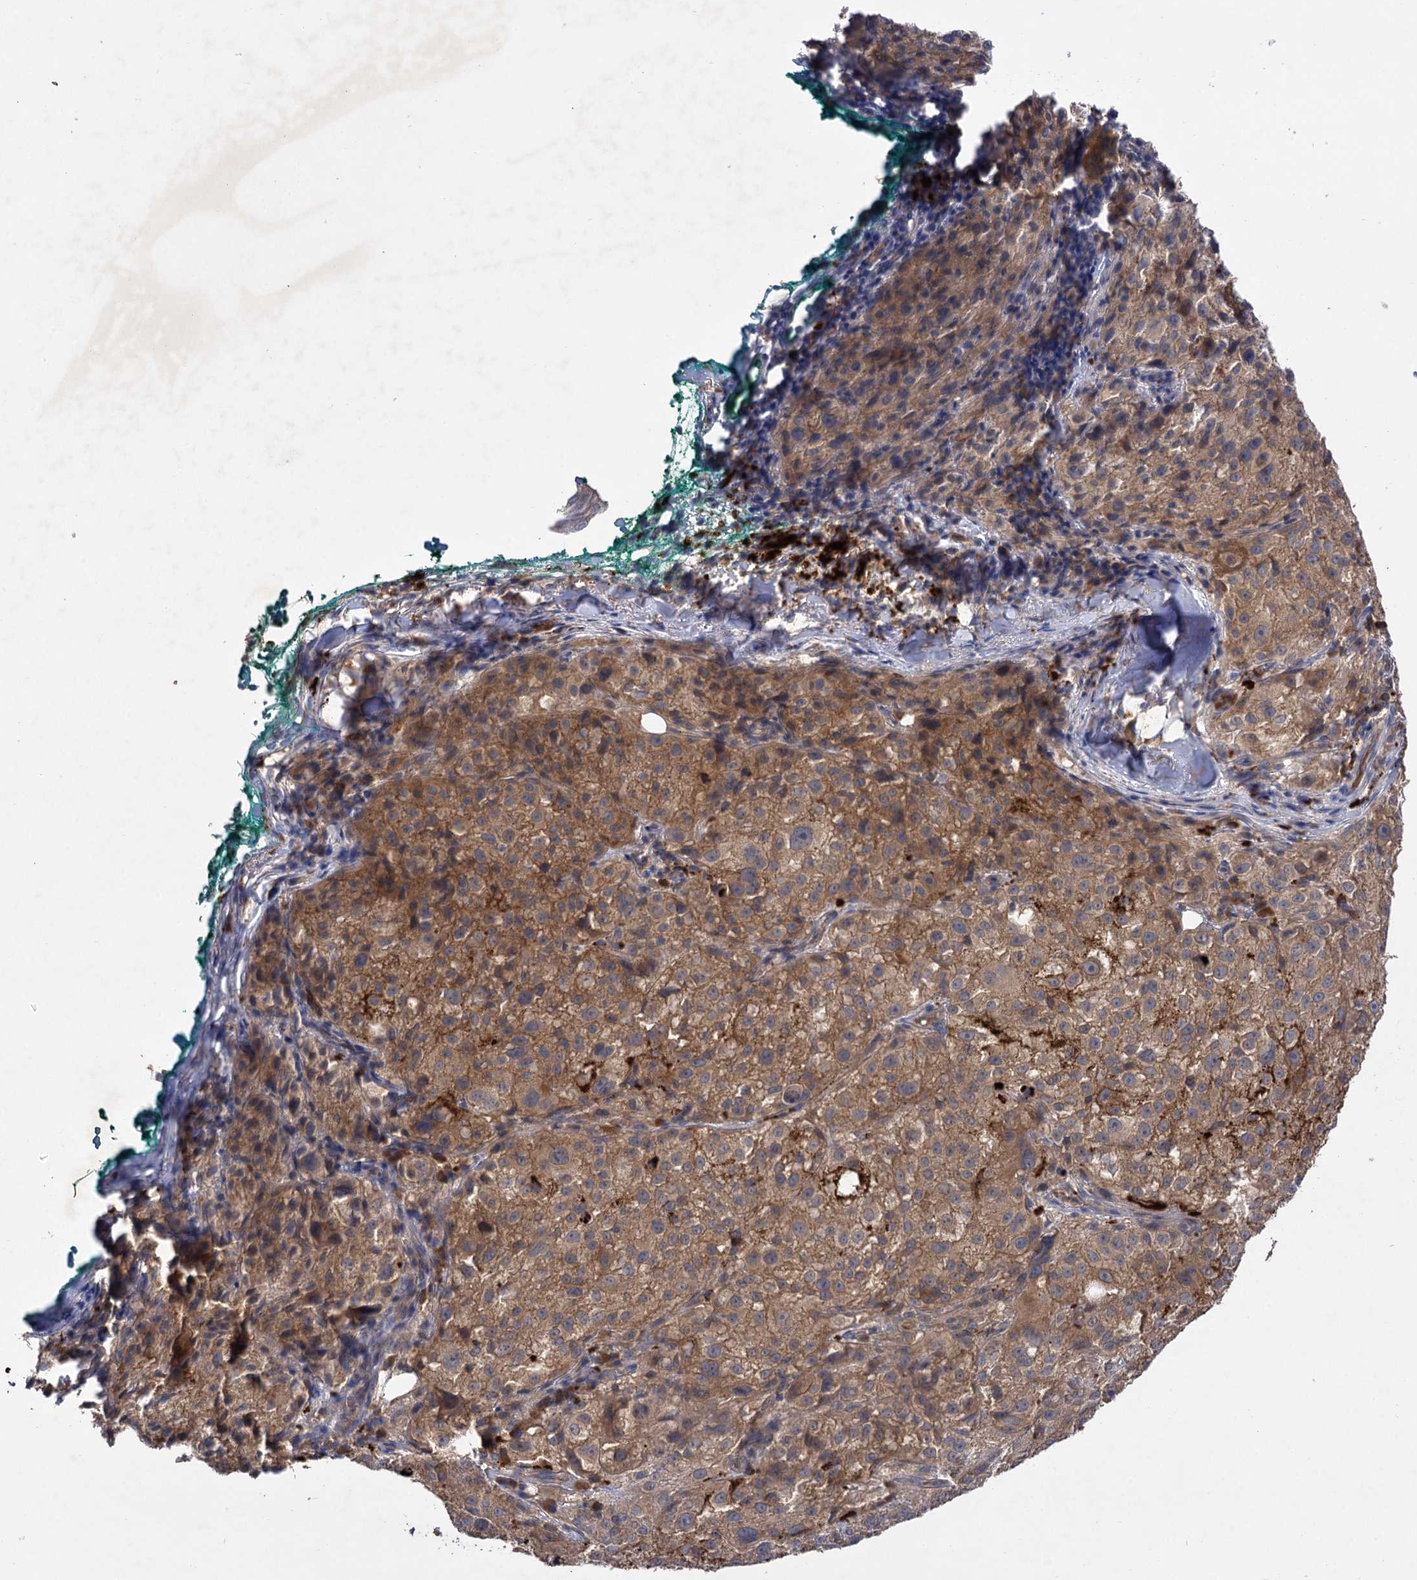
{"staining": {"intensity": "moderate", "quantity": "25%-75%", "location": "cytoplasmic/membranous"}, "tissue": "melanoma", "cell_type": "Tumor cells", "image_type": "cancer", "snomed": [{"axis": "morphology", "description": "Necrosis, NOS"}, {"axis": "morphology", "description": "Malignant melanoma, NOS"}, {"axis": "topography", "description": "Skin"}], "caption": "Human melanoma stained with a brown dye displays moderate cytoplasmic/membranous positive positivity in approximately 25%-75% of tumor cells.", "gene": "USP50", "patient": {"sex": "female", "age": 87}}